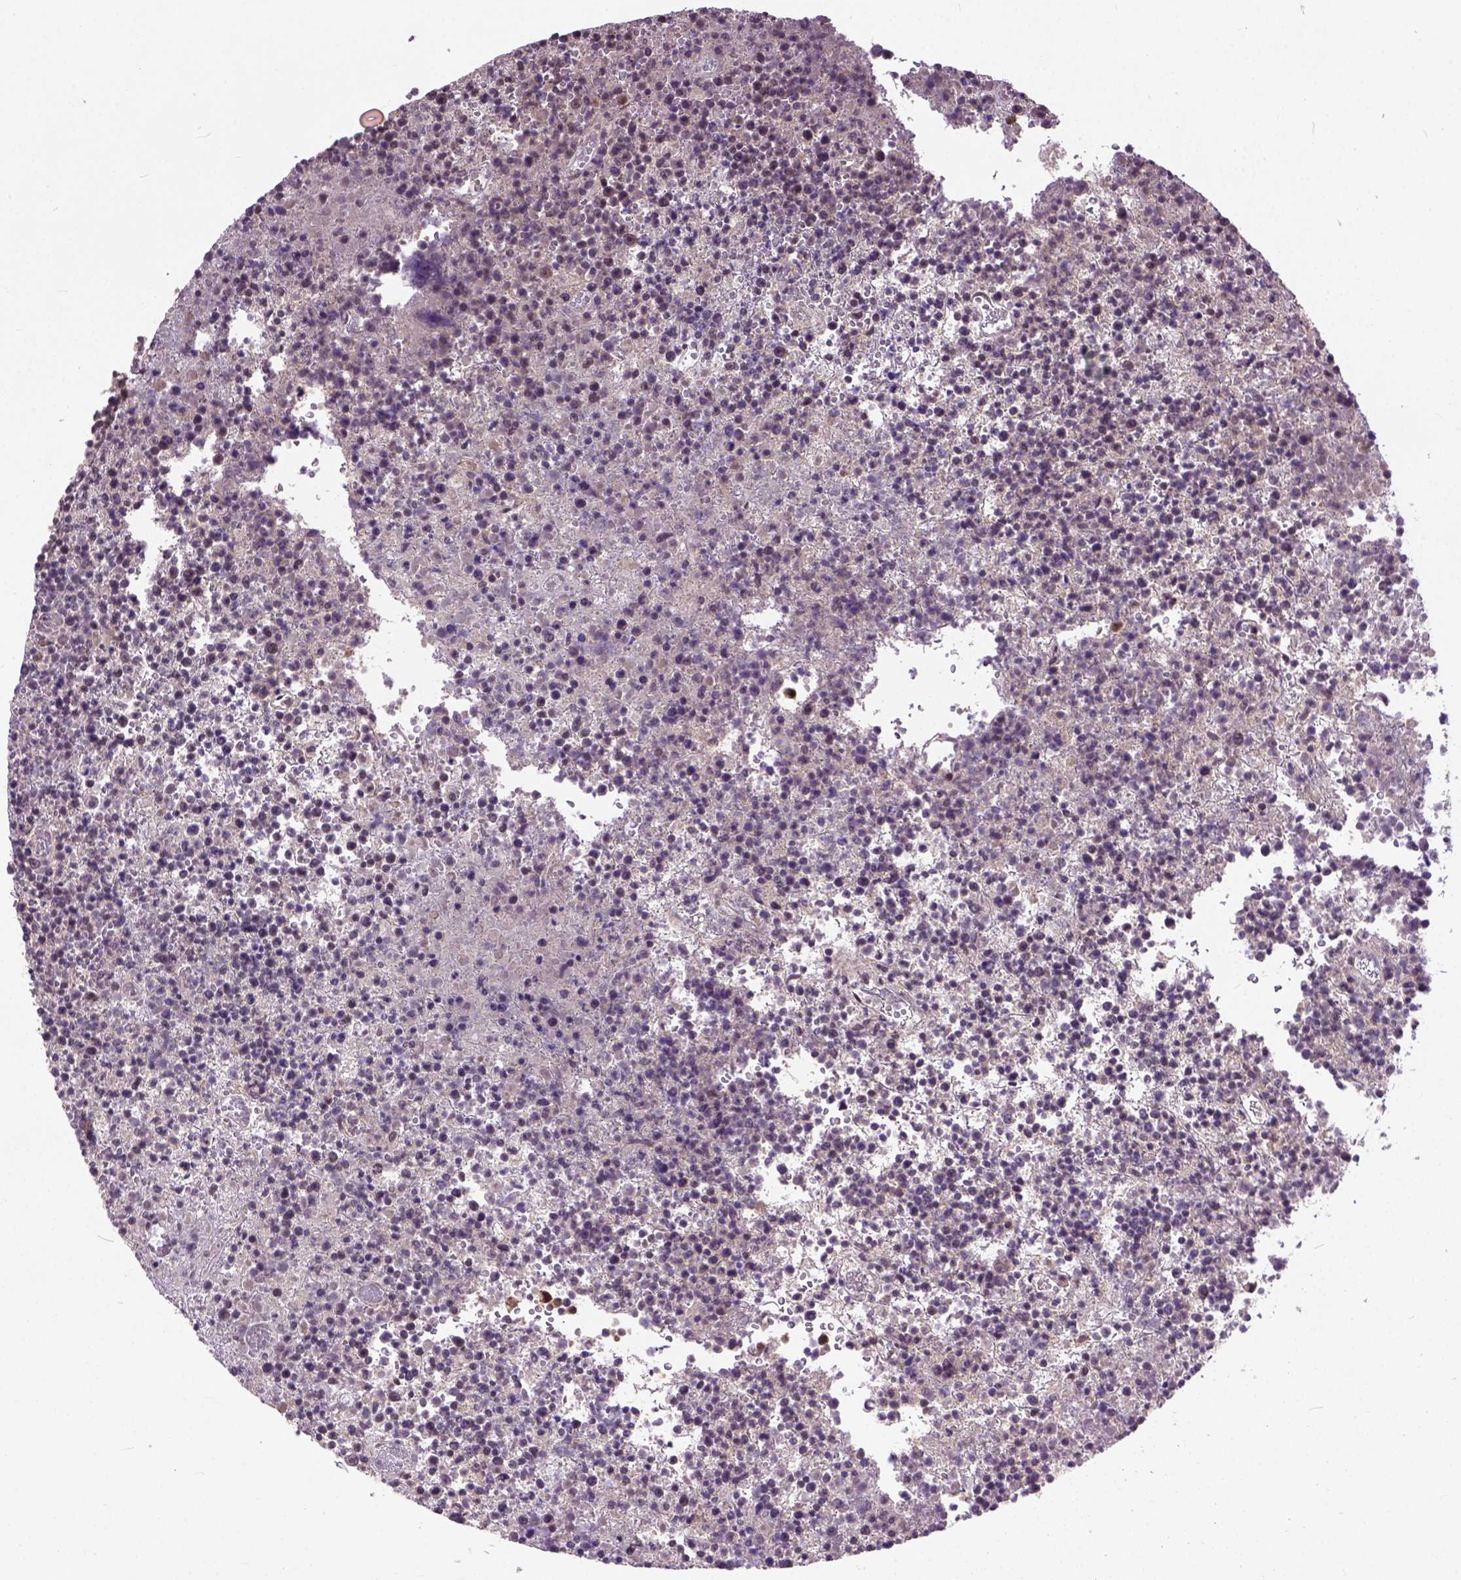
{"staining": {"intensity": "weak", "quantity": "<25%", "location": "nuclear"}, "tissue": "lymphoma", "cell_type": "Tumor cells", "image_type": "cancer", "snomed": [{"axis": "morphology", "description": "Malignant lymphoma, non-Hodgkin's type, High grade"}, {"axis": "topography", "description": "Lymph node"}], "caption": "Malignant lymphoma, non-Hodgkin's type (high-grade) was stained to show a protein in brown. There is no significant staining in tumor cells.", "gene": "ZNF630", "patient": {"sex": "male", "age": 13}}